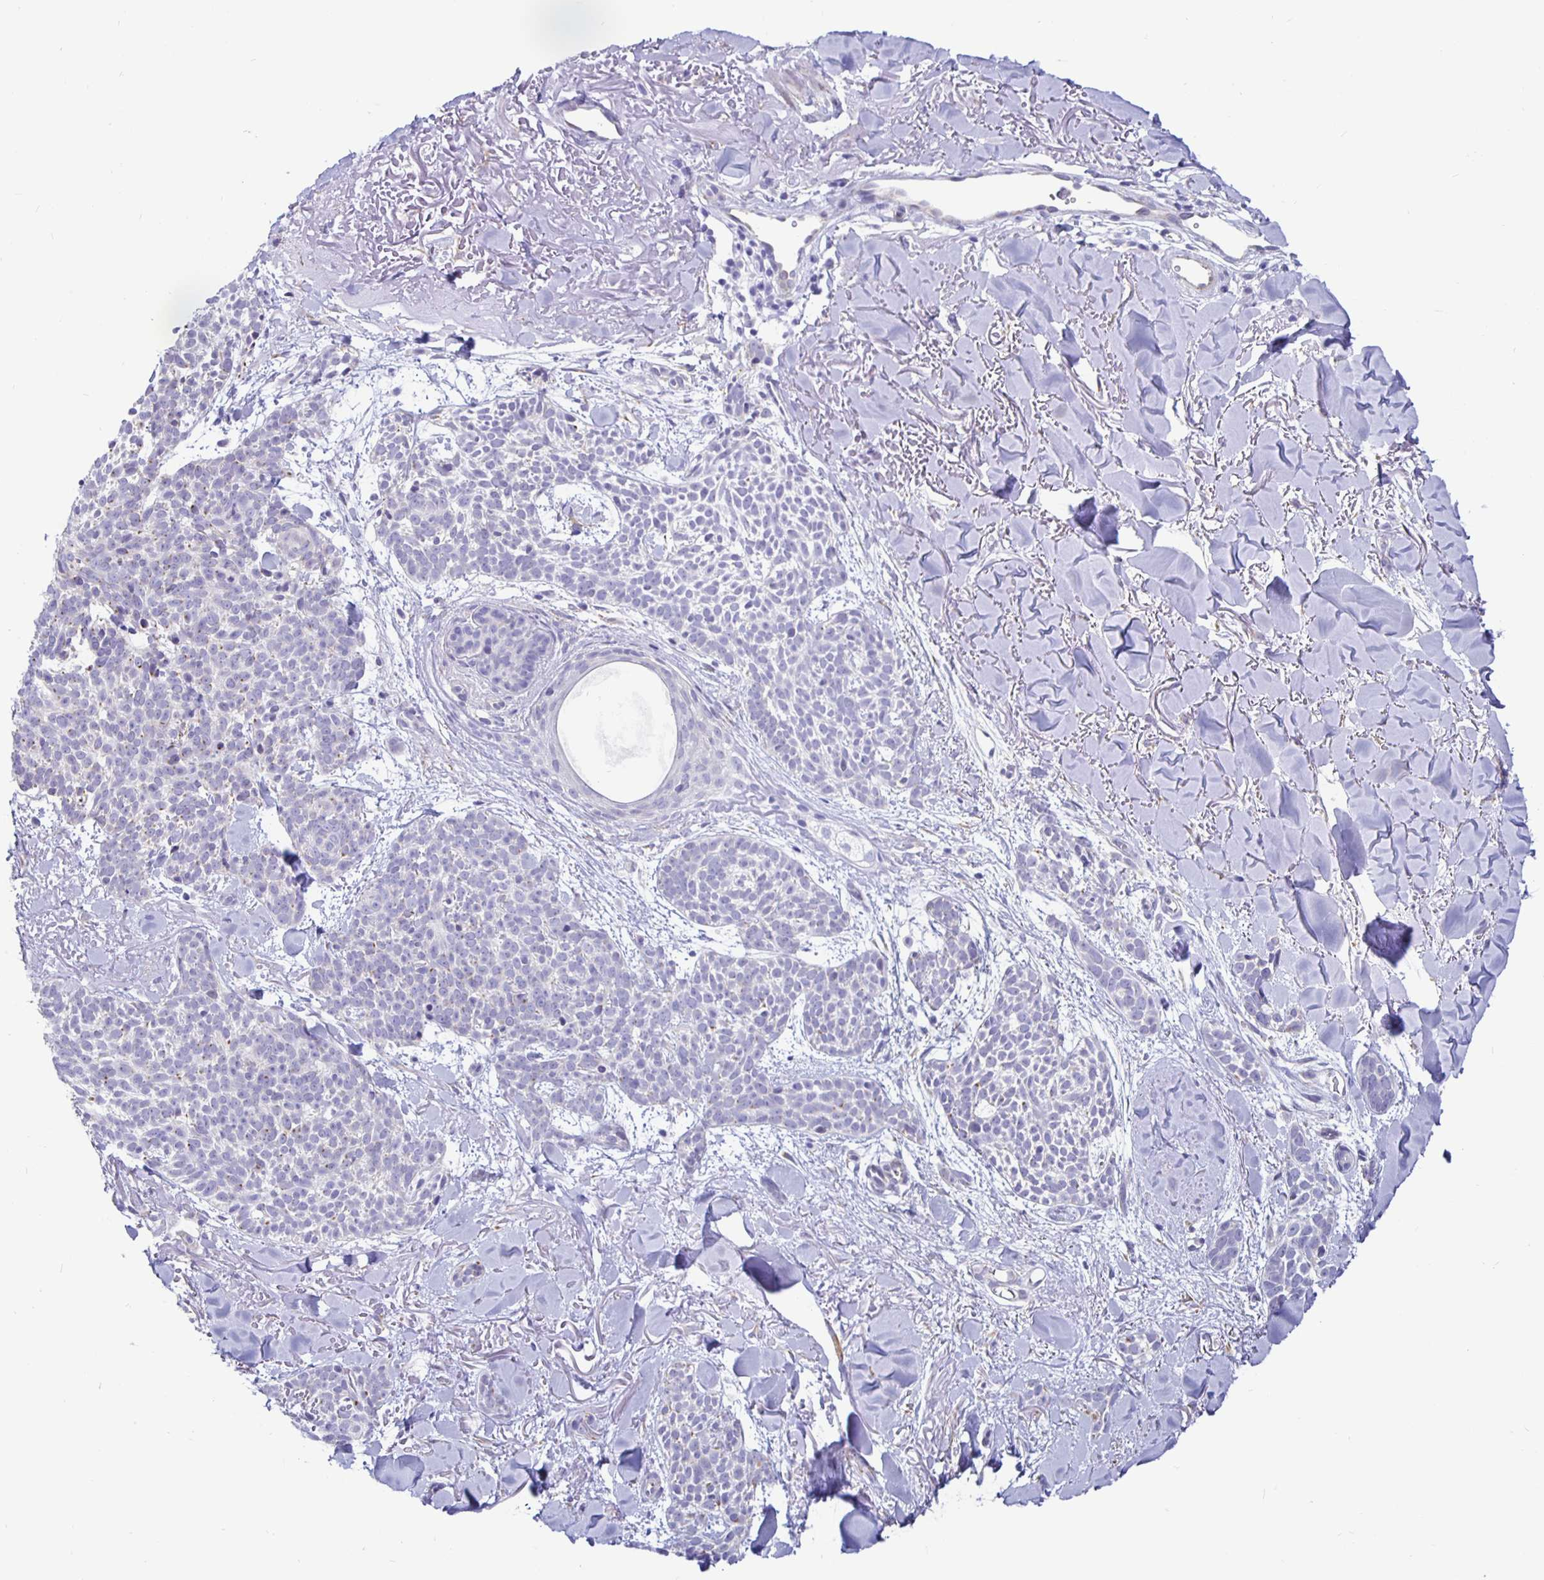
{"staining": {"intensity": "negative", "quantity": "none", "location": "none"}, "tissue": "skin cancer", "cell_type": "Tumor cells", "image_type": "cancer", "snomed": [{"axis": "morphology", "description": "Basal cell carcinoma"}, {"axis": "morphology", "description": "BCC, high aggressive"}, {"axis": "topography", "description": "Skin"}], "caption": "Immunohistochemical staining of bcc,  high aggressive (skin) demonstrates no significant positivity in tumor cells.", "gene": "DNAI2", "patient": {"sex": "female", "age": 86}}